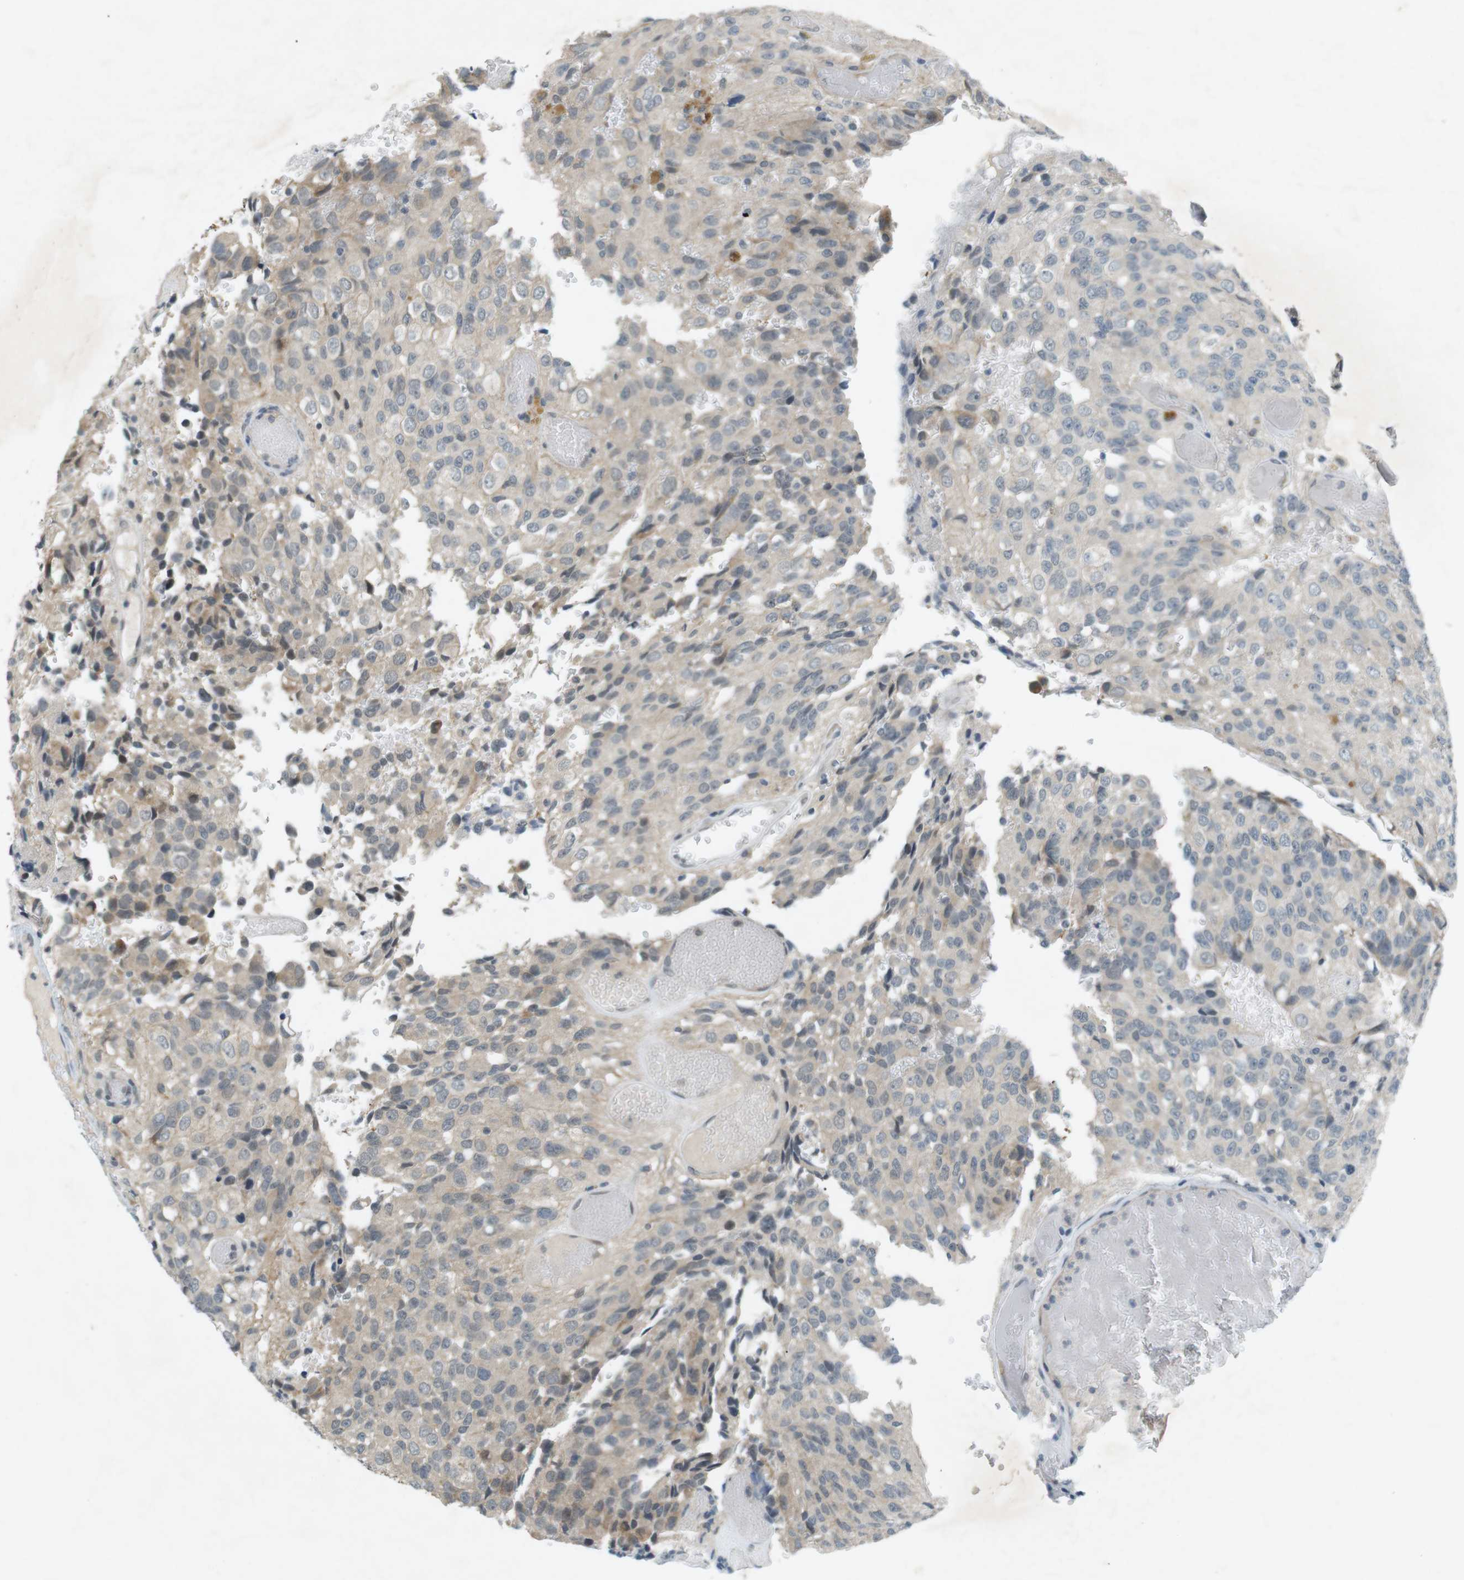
{"staining": {"intensity": "weak", "quantity": "25%-75%", "location": "cytoplasmic/membranous"}, "tissue": "glioma", "cell_type": "Tumor cells", "image_type": "cancer", "snomed": [{"axis": "morphology", "description": "Glioma, malignant, High grade"}, {"axis": "topography", "description": "Brain"}], "caption": "DAB (3,3'-diaminobenzidine) immunohistochemical staining of human malignant high-grade glioma shows weak cytoplasmic/membranous protein positivity in about 25%-75% of tumor cells.", "gene": "RTN3", "patient": {"sex": "male", "age": 32}}